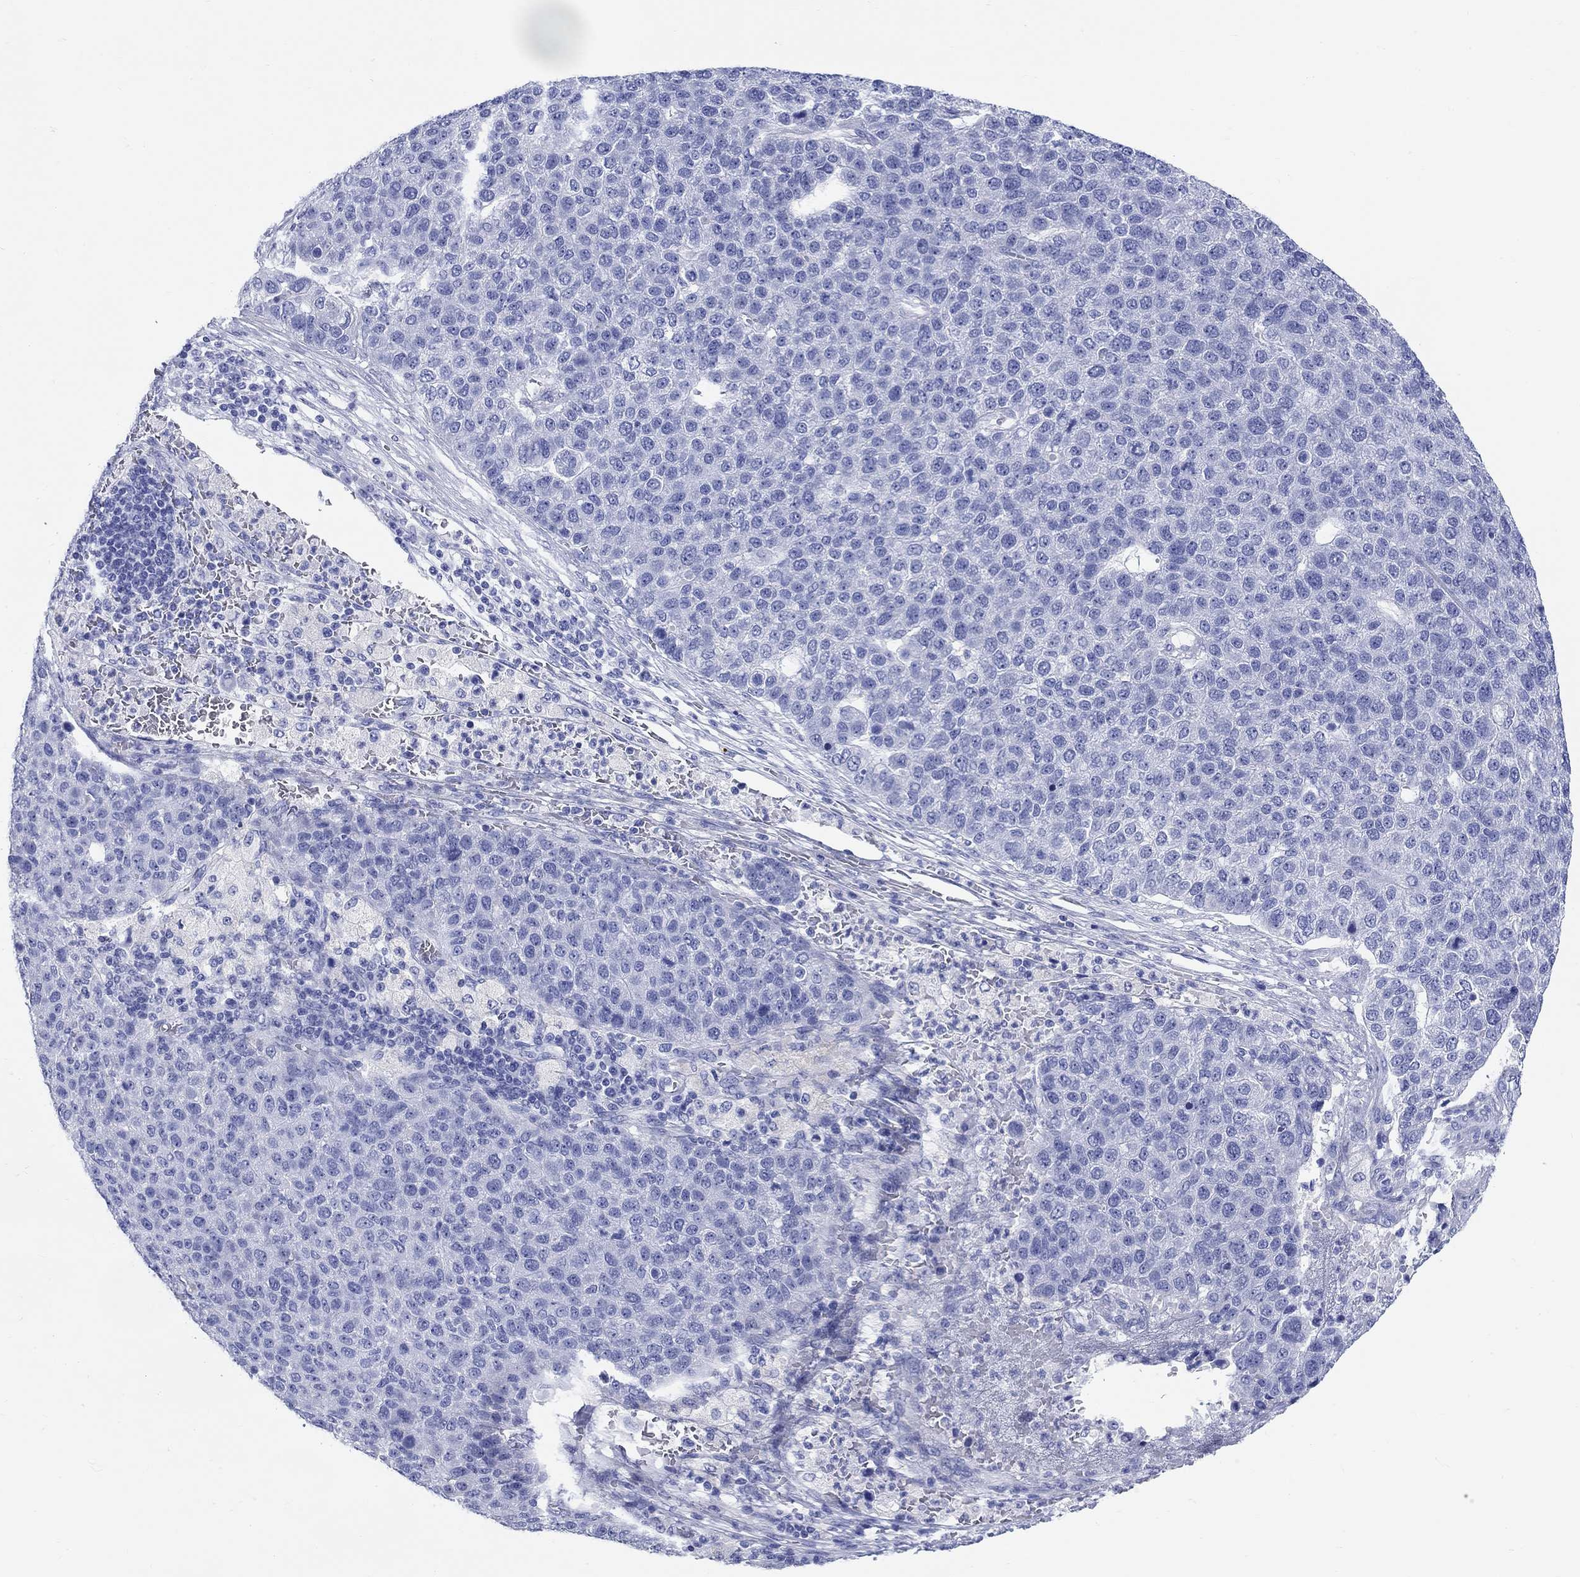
{"staining": {"intensity": "negative", "quantity": "none", "location": "none"}, "tissue": "pancreatic cancer", "cell_type": "Tumor cells", "image_type": "cancer", "snomed": [{"axis": "morphology", "description": "Adenocarcinoma, NOS"}, {"axis": "topography", "description": "Pancreas"}], "caption": "Immunohistochemistry micrograph of human pancreatic adenocarcinoma stained for a protein (brown), which demonstrates no positivity in tumor cells.", "gene": "CRYGS", "patient": {"sex": "female", "age": 61}}